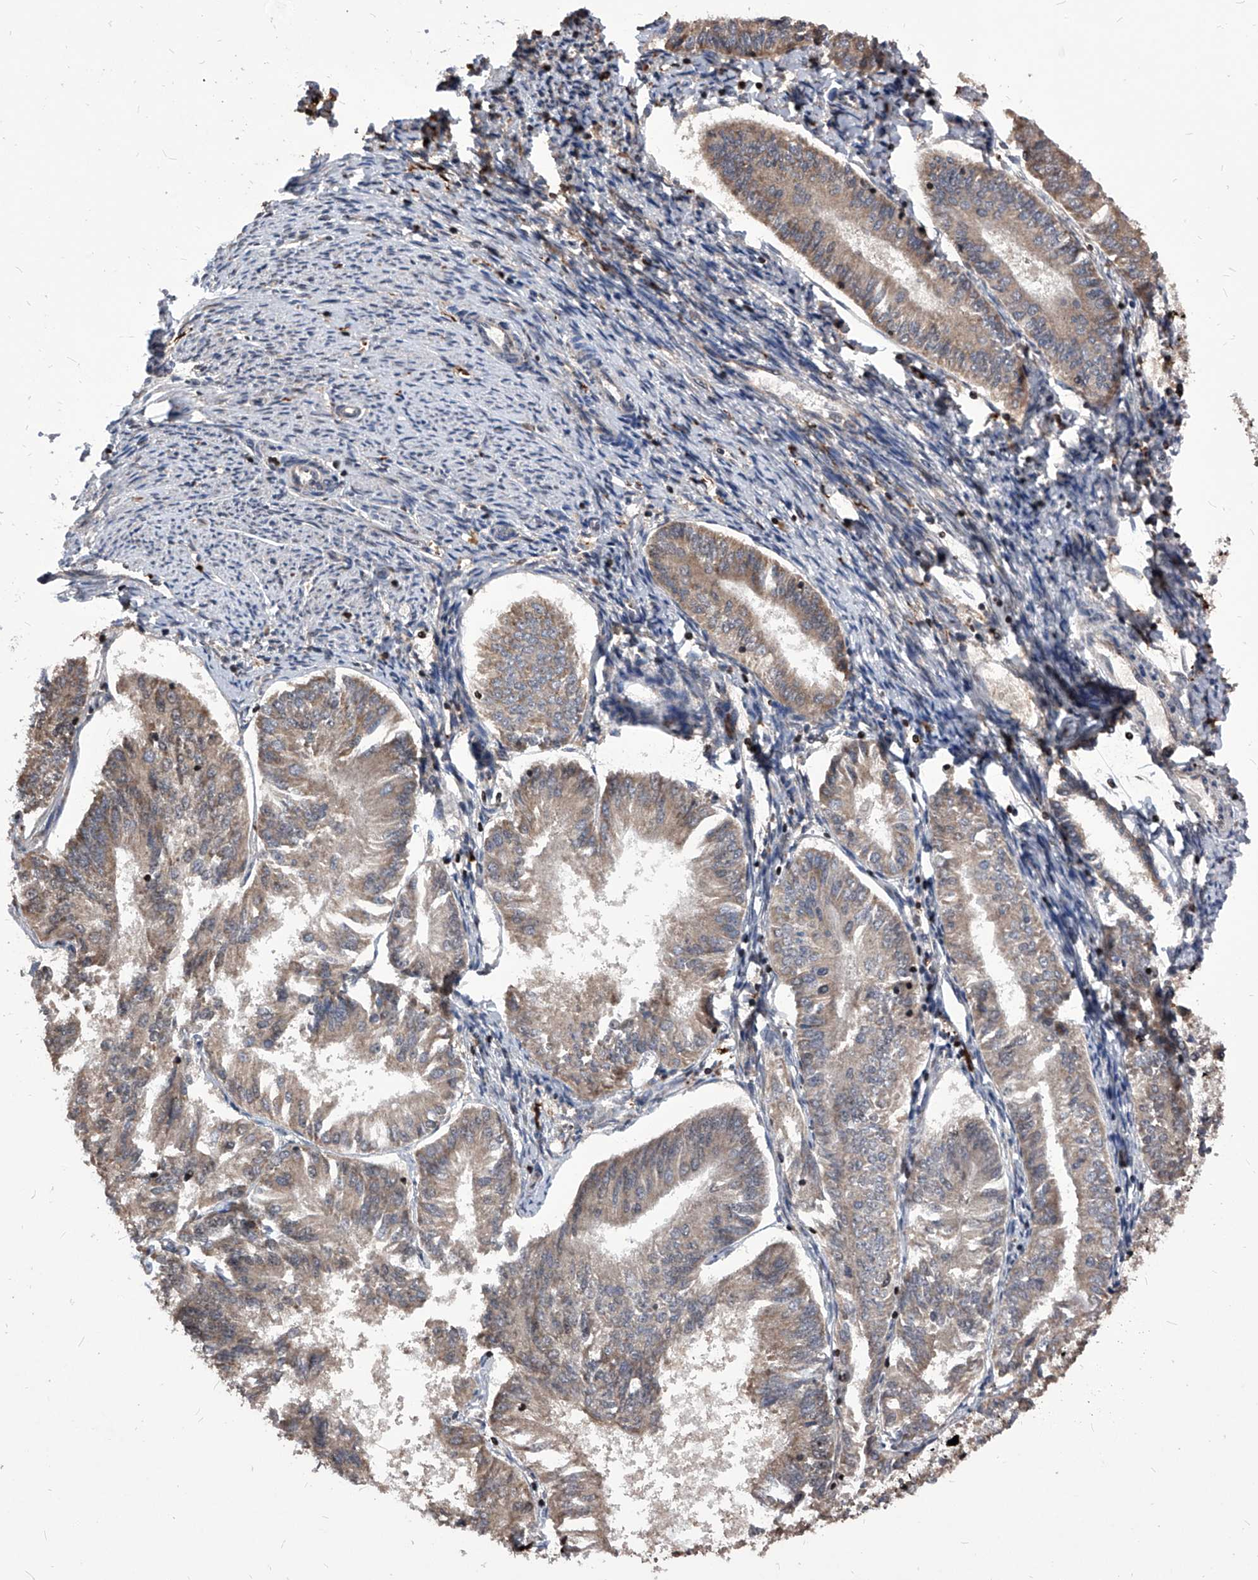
{"staining": {"intensity": "weak", "quantity": "25%-75%", "location": "cytoplasmic/membranous"}, "tissue": "endometrial cancer", "cell_type": "Tumor cells", "image_type": "cancer", "snomed": [{"axis": "morphology", "description": "Adenocarcinoma, NOS"}, {"axis": "topography", "description": "Endometrium"}], "caption": "Protein expression by IHC exhibits weak cytoplasmic/membranous positivity in about 25%-75% of tumor cells in endometrial cancer (adenocarcinoma).", "gene": "ID1", "patient": {"sex": "female", "age": 58}}